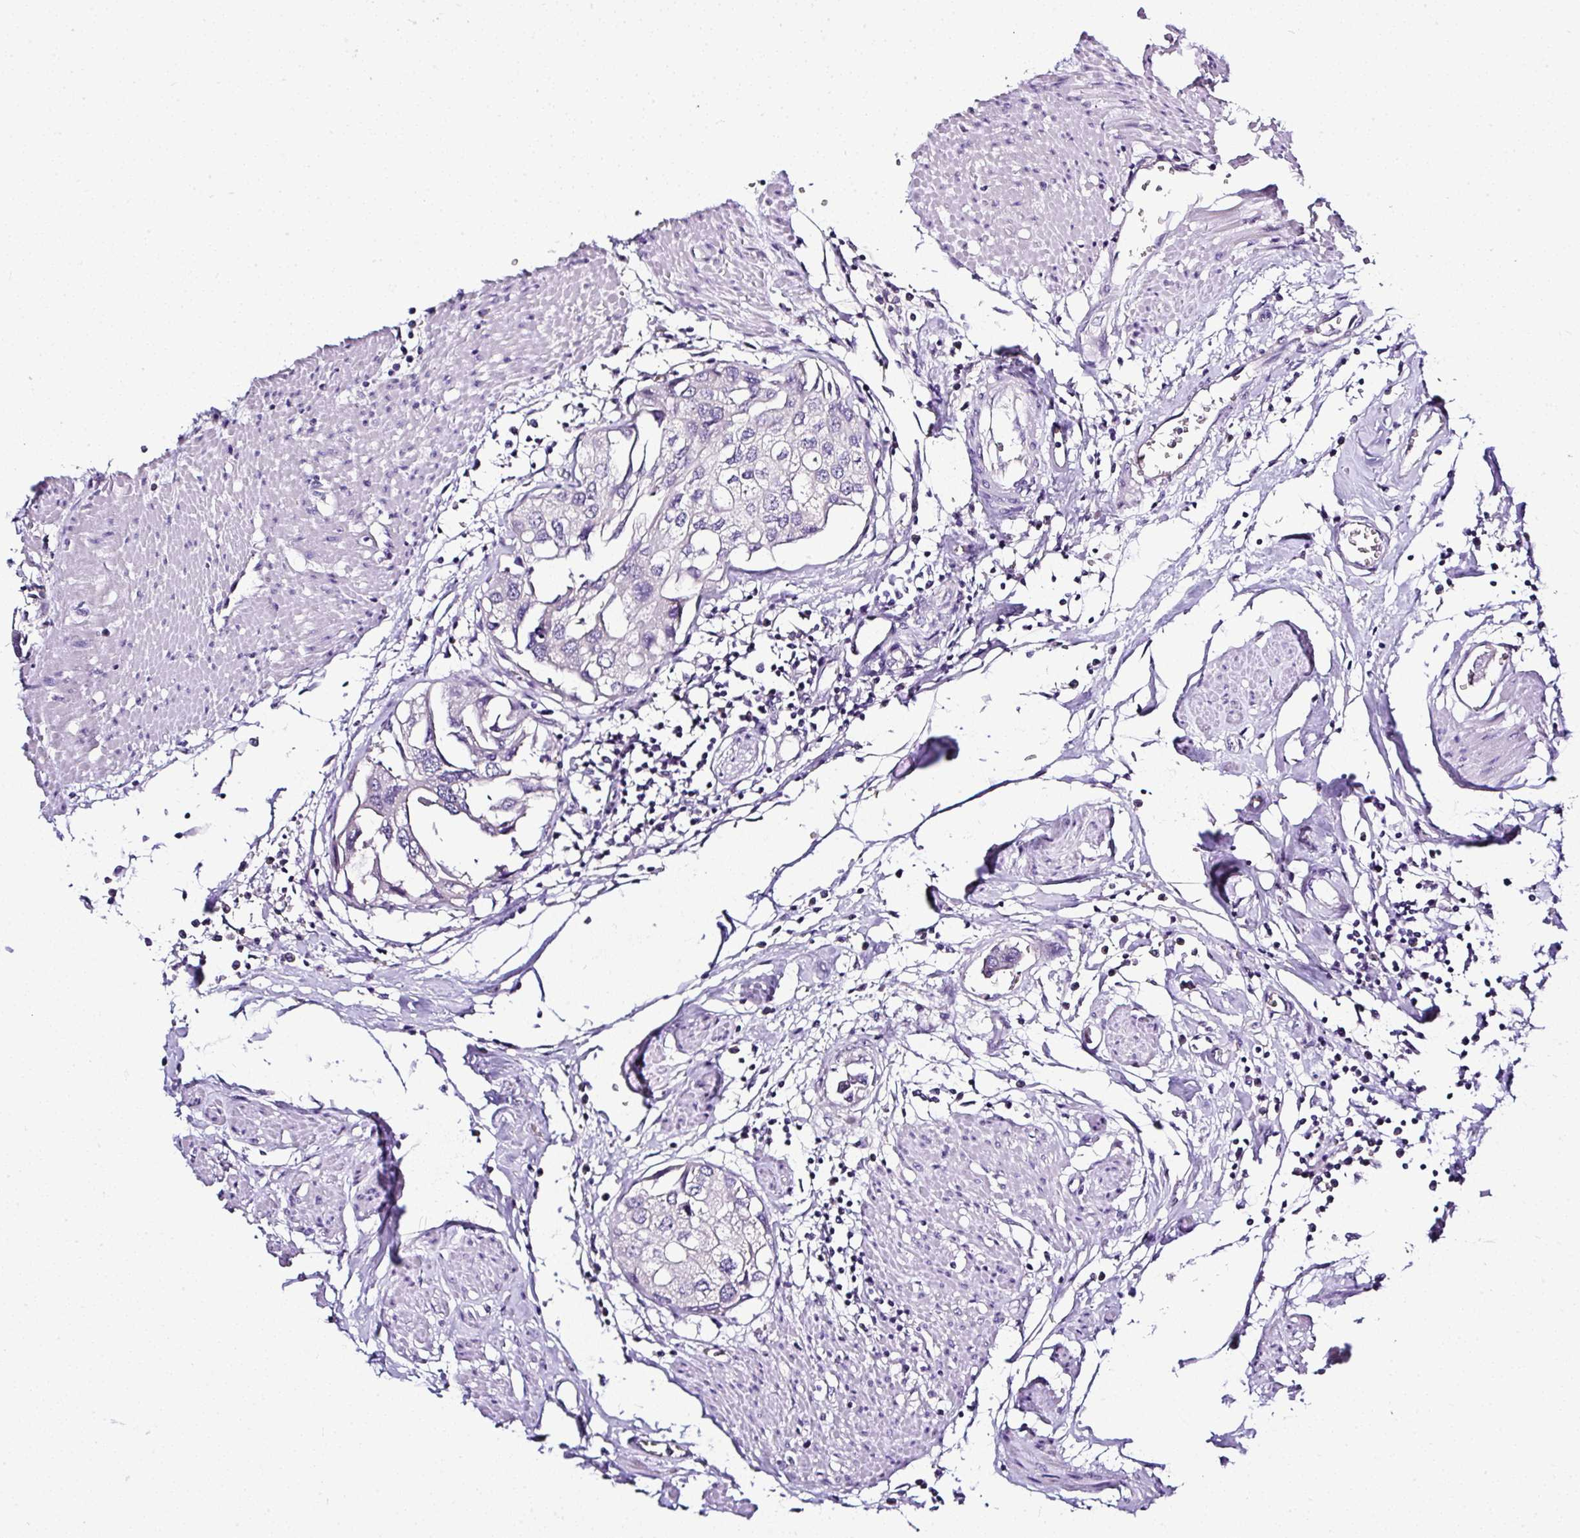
{"staining": {"intensity": "negative", "quantity": "none", "location": "none"}, "tissue": "urothelial cancer", "cell_type": "Tumor cells", "image_type": "cancer", "snomed": [{"axis": "morphology", "description": "Urothelial carcinoma, High grade"}, {"axis": "topography", "description": "Urinary bladder"}], "caption": "Urothelial cancer stained for a protein using immunohistochemistry reveals no expression tumor cells.", "gene": "DEPDC5", "patient": {"sex": "male", "age": 64}}